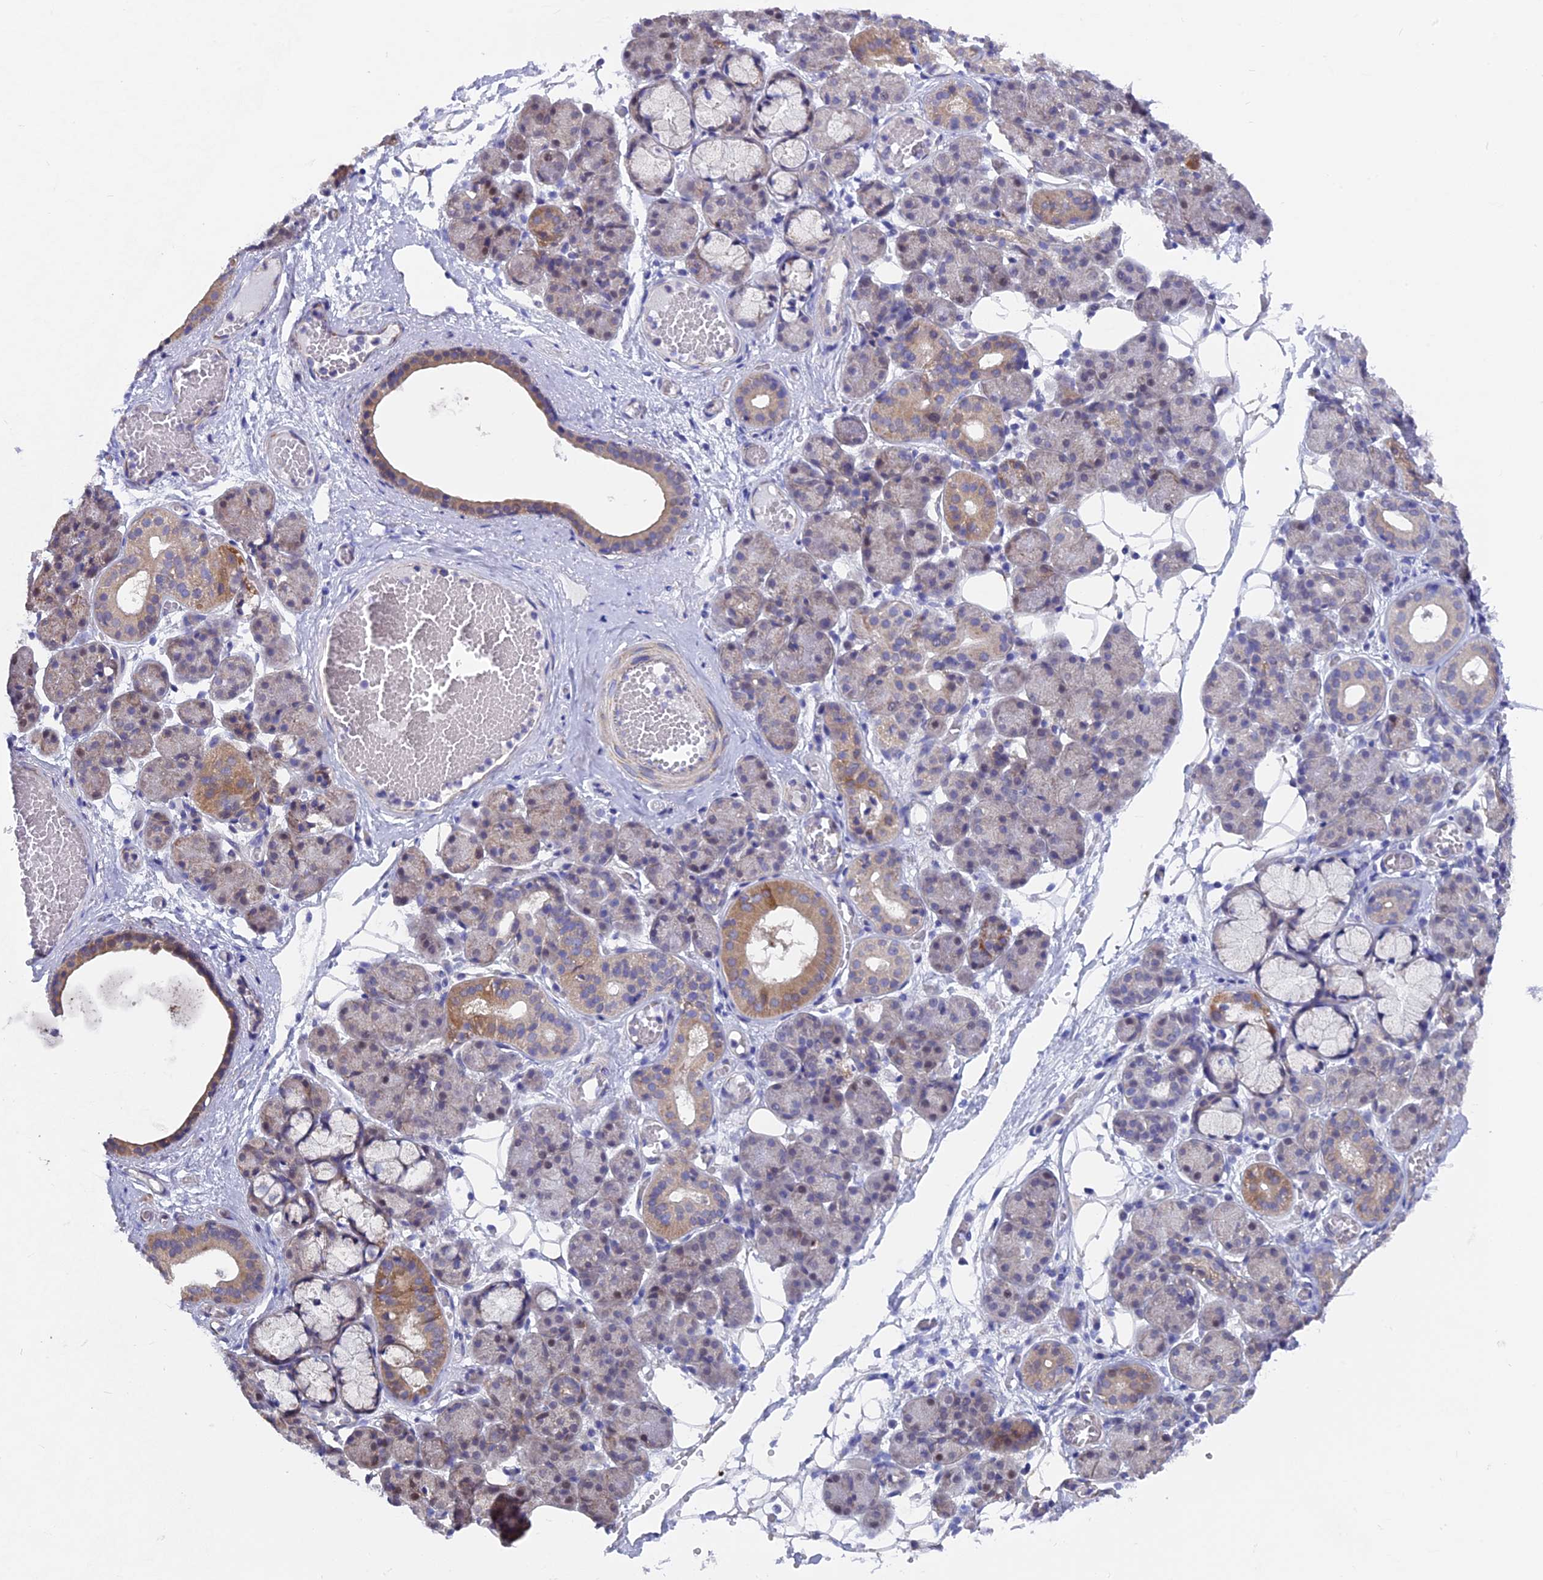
{"staining": {"intensity": "moderate", "quantity": "<25%", "location": "cytoplasmic/membranous"}, "tissue": "salivary gland", "cell_type": "Glandular cells", "image_type": "normal", "snomed": [{"axis": "morphology", "description": "Normal tissue, NOS"}, {"axis": "topography", "description": "Salivary gland"}], "caption": "Salivary gland was stained to show a protein in brown. There is low levels of moderate cytoplasmic/membranous positivity in approximately <25% of glandular cells. (Brightfield microscopy of DAB IHC at high magnification).", "gene": "AK4P3", "patient": {"sex": "male", "age": 63}}